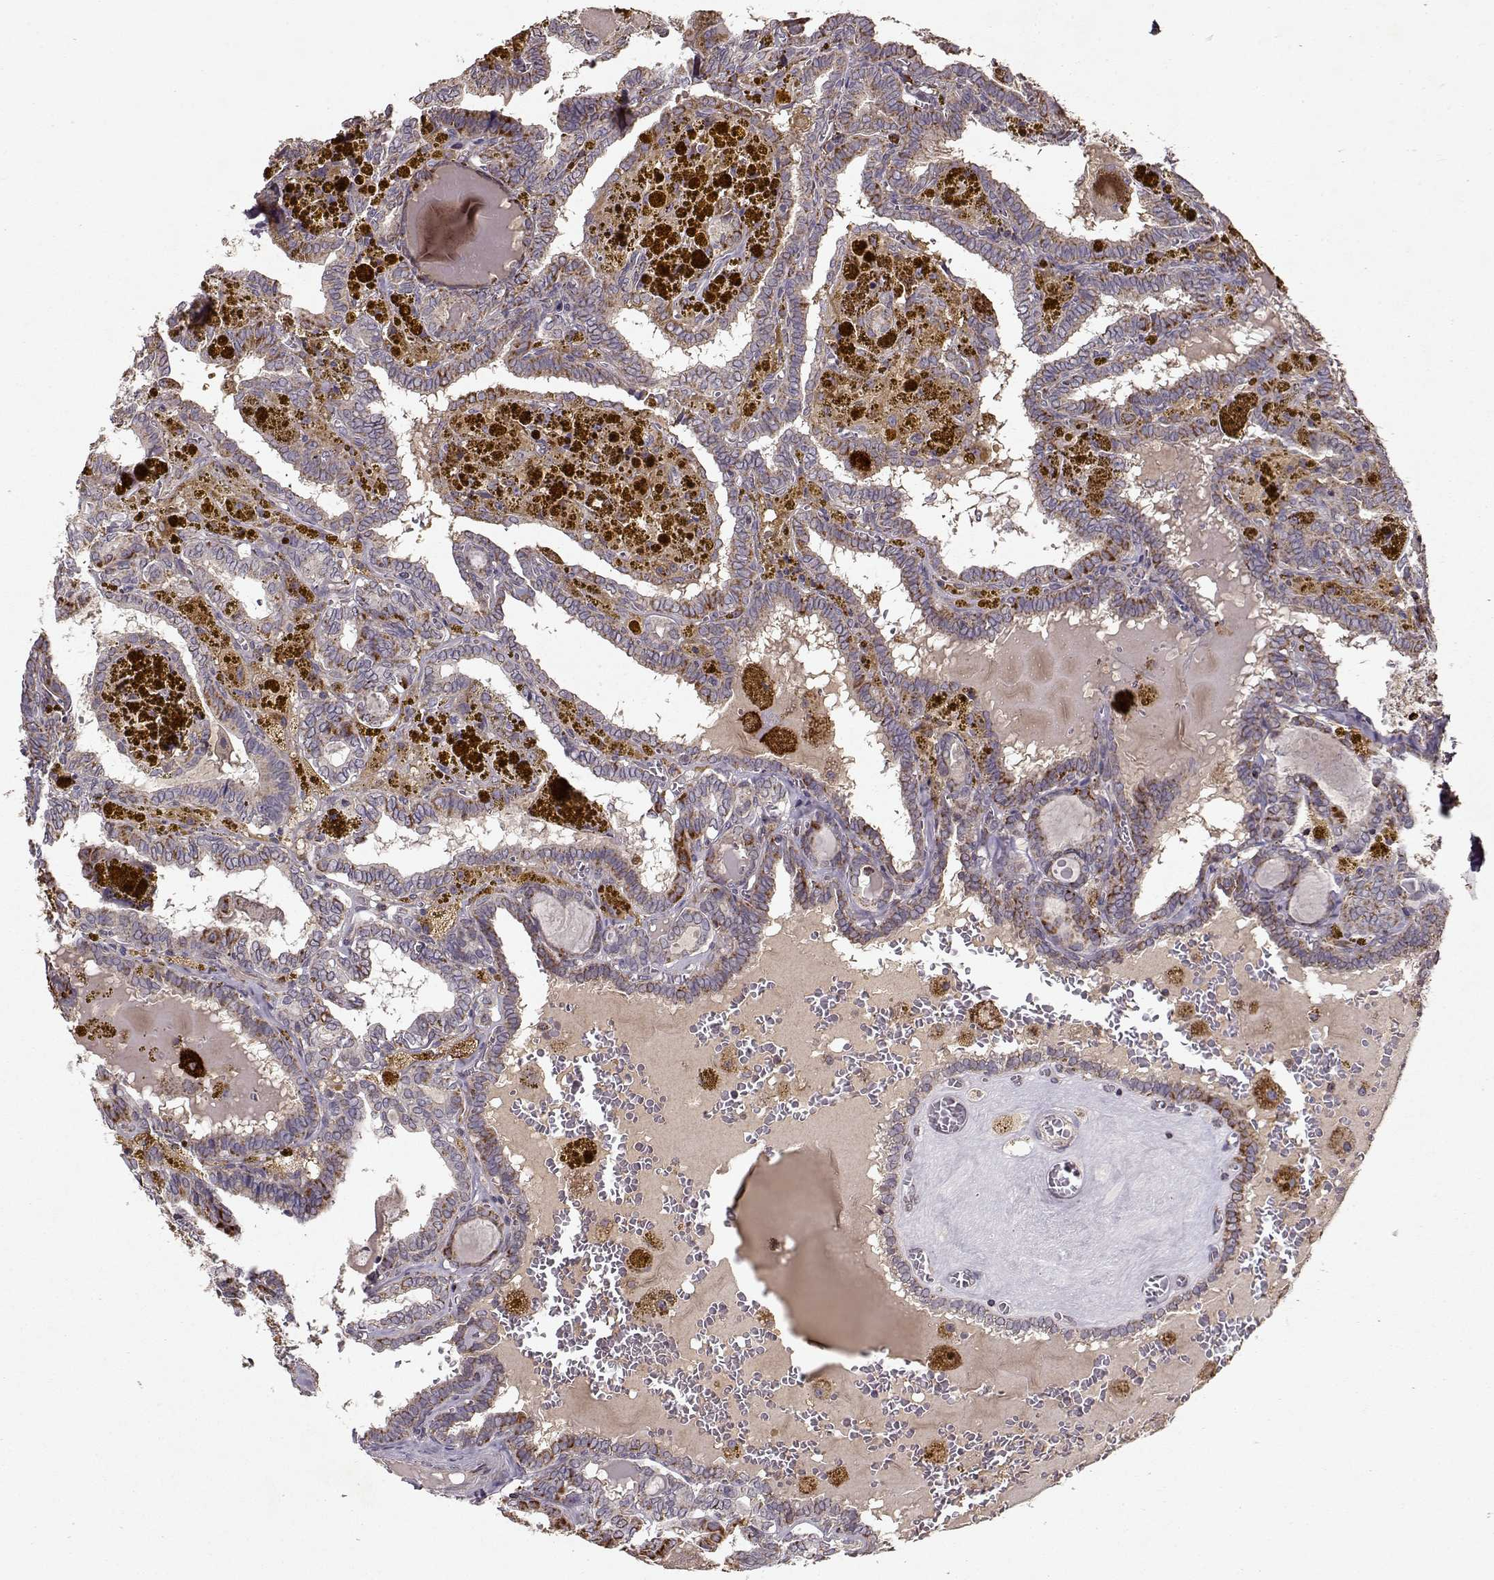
{"staining": {"intensity": "moderate", "quantity": ">75%", "location": "cytoplasmic/membranous"}, "tissue": "thyroid cancer", "cell_type": "Tumor cells", "image_type": "cancer", "snomed": [{"axis": "morphology", "description": "Papillary adenocarcinoma, NOS"}, {"axis": "topography", "description": "Thyroid gland"}], "caption": "An IHC photomicrograph of tumor tissue is shown. Protein staining in brown labels moderate cytoplasmic/membranous positivity in papillary adenocarcinoma (thyroid) within tumor cells.", "gene": "CMTM3", "patient": {"sex": "female", "age": 39}}